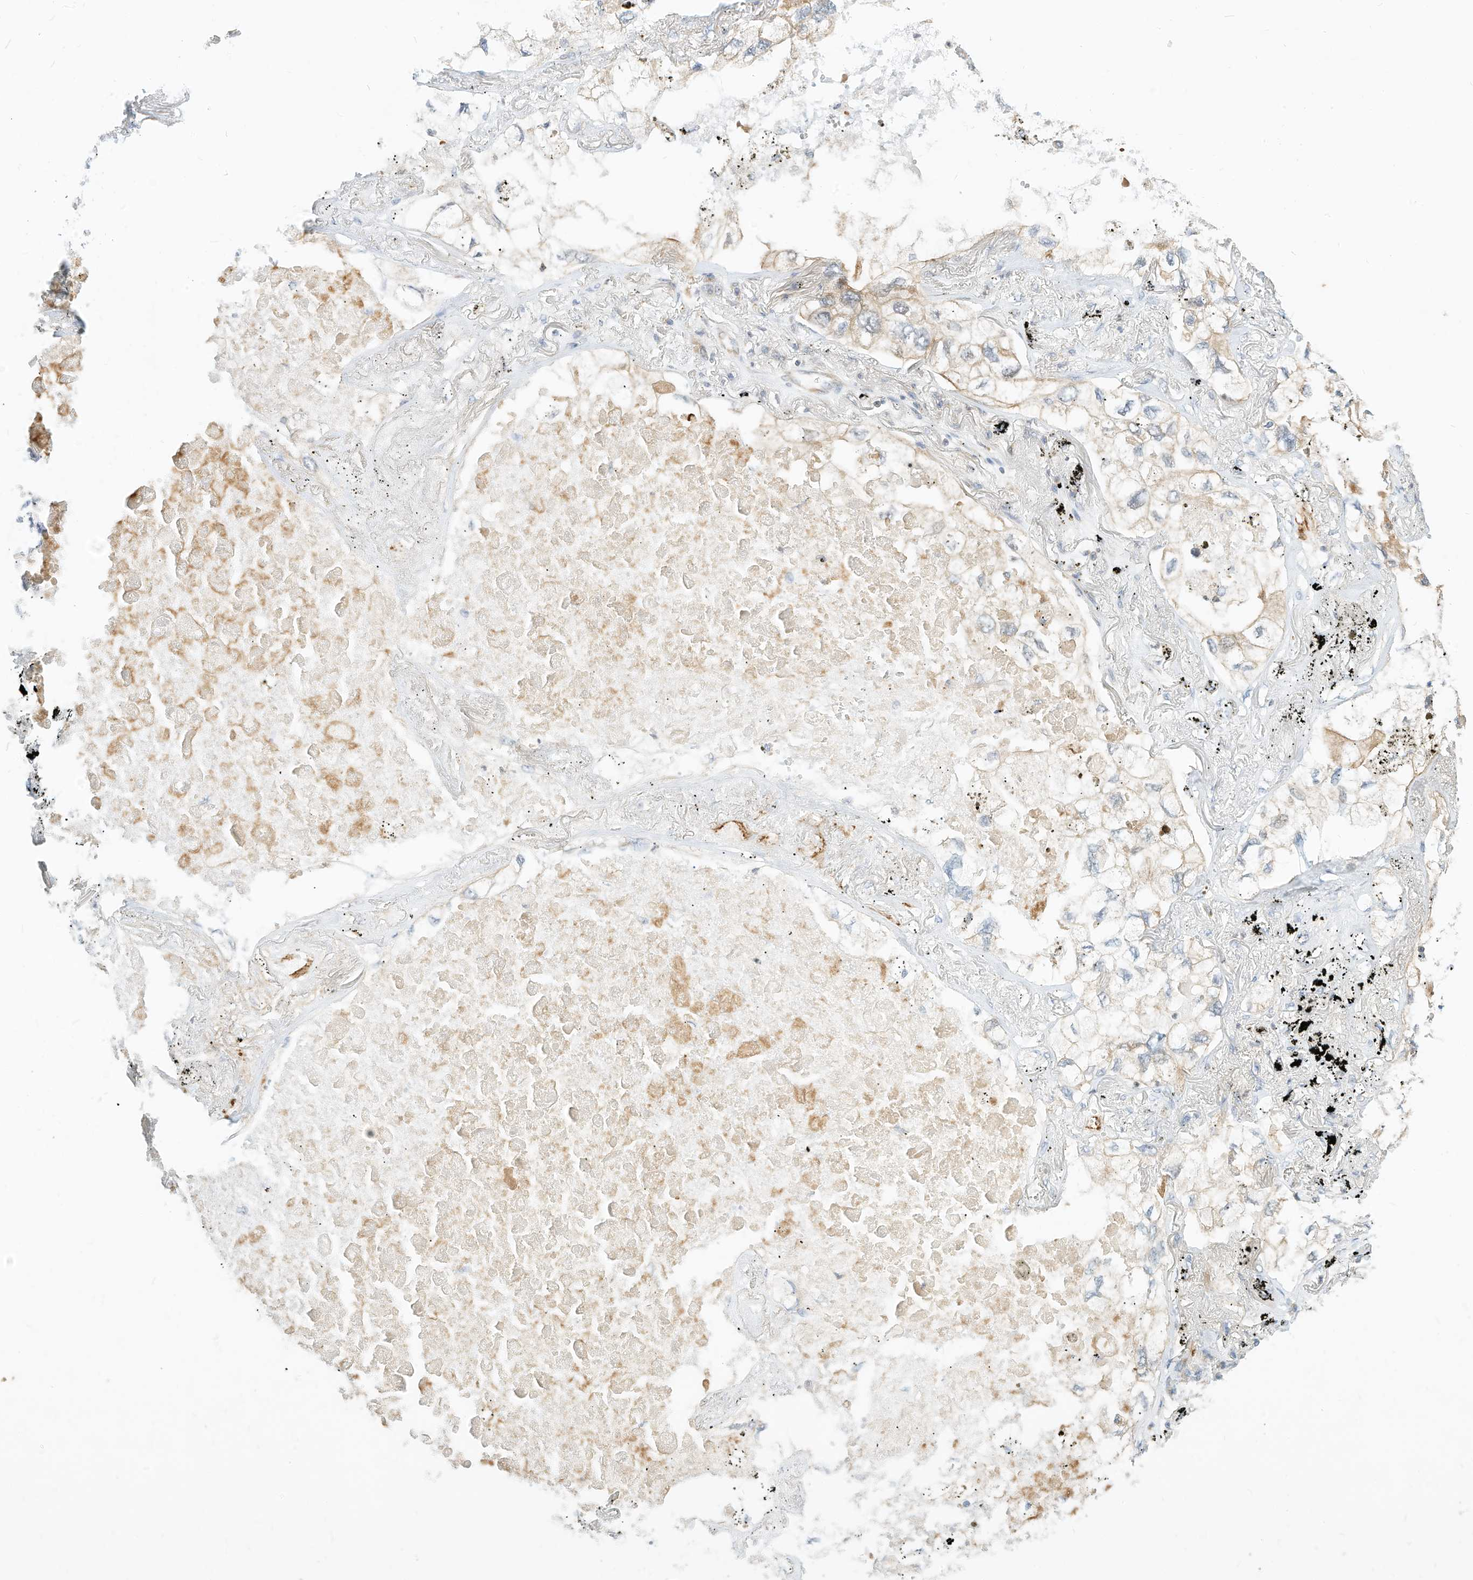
{"staining": {"intensity": "weak", "quantity": "25%-75%", "location": "cytoplasmic/membranous"}, "tissue": "lung cancer", "cell_type": "Tumor cells", "image_type": "cancer", "snomed": [{"axis": "morphology", "description": "Adenocarcinoma, NOS"}, {"axis": "topography", "description": "Lung"}], "caption": "Immunohistochemistry (IHC) of lung cancer (adenocarcinoma) demonstrates low levels of weak cytoplasmic/membranous positivity in approximately 25%-75% of tumor cells.", "gene": "OFD1", "patient": {"sex": "male", "age": 65}}